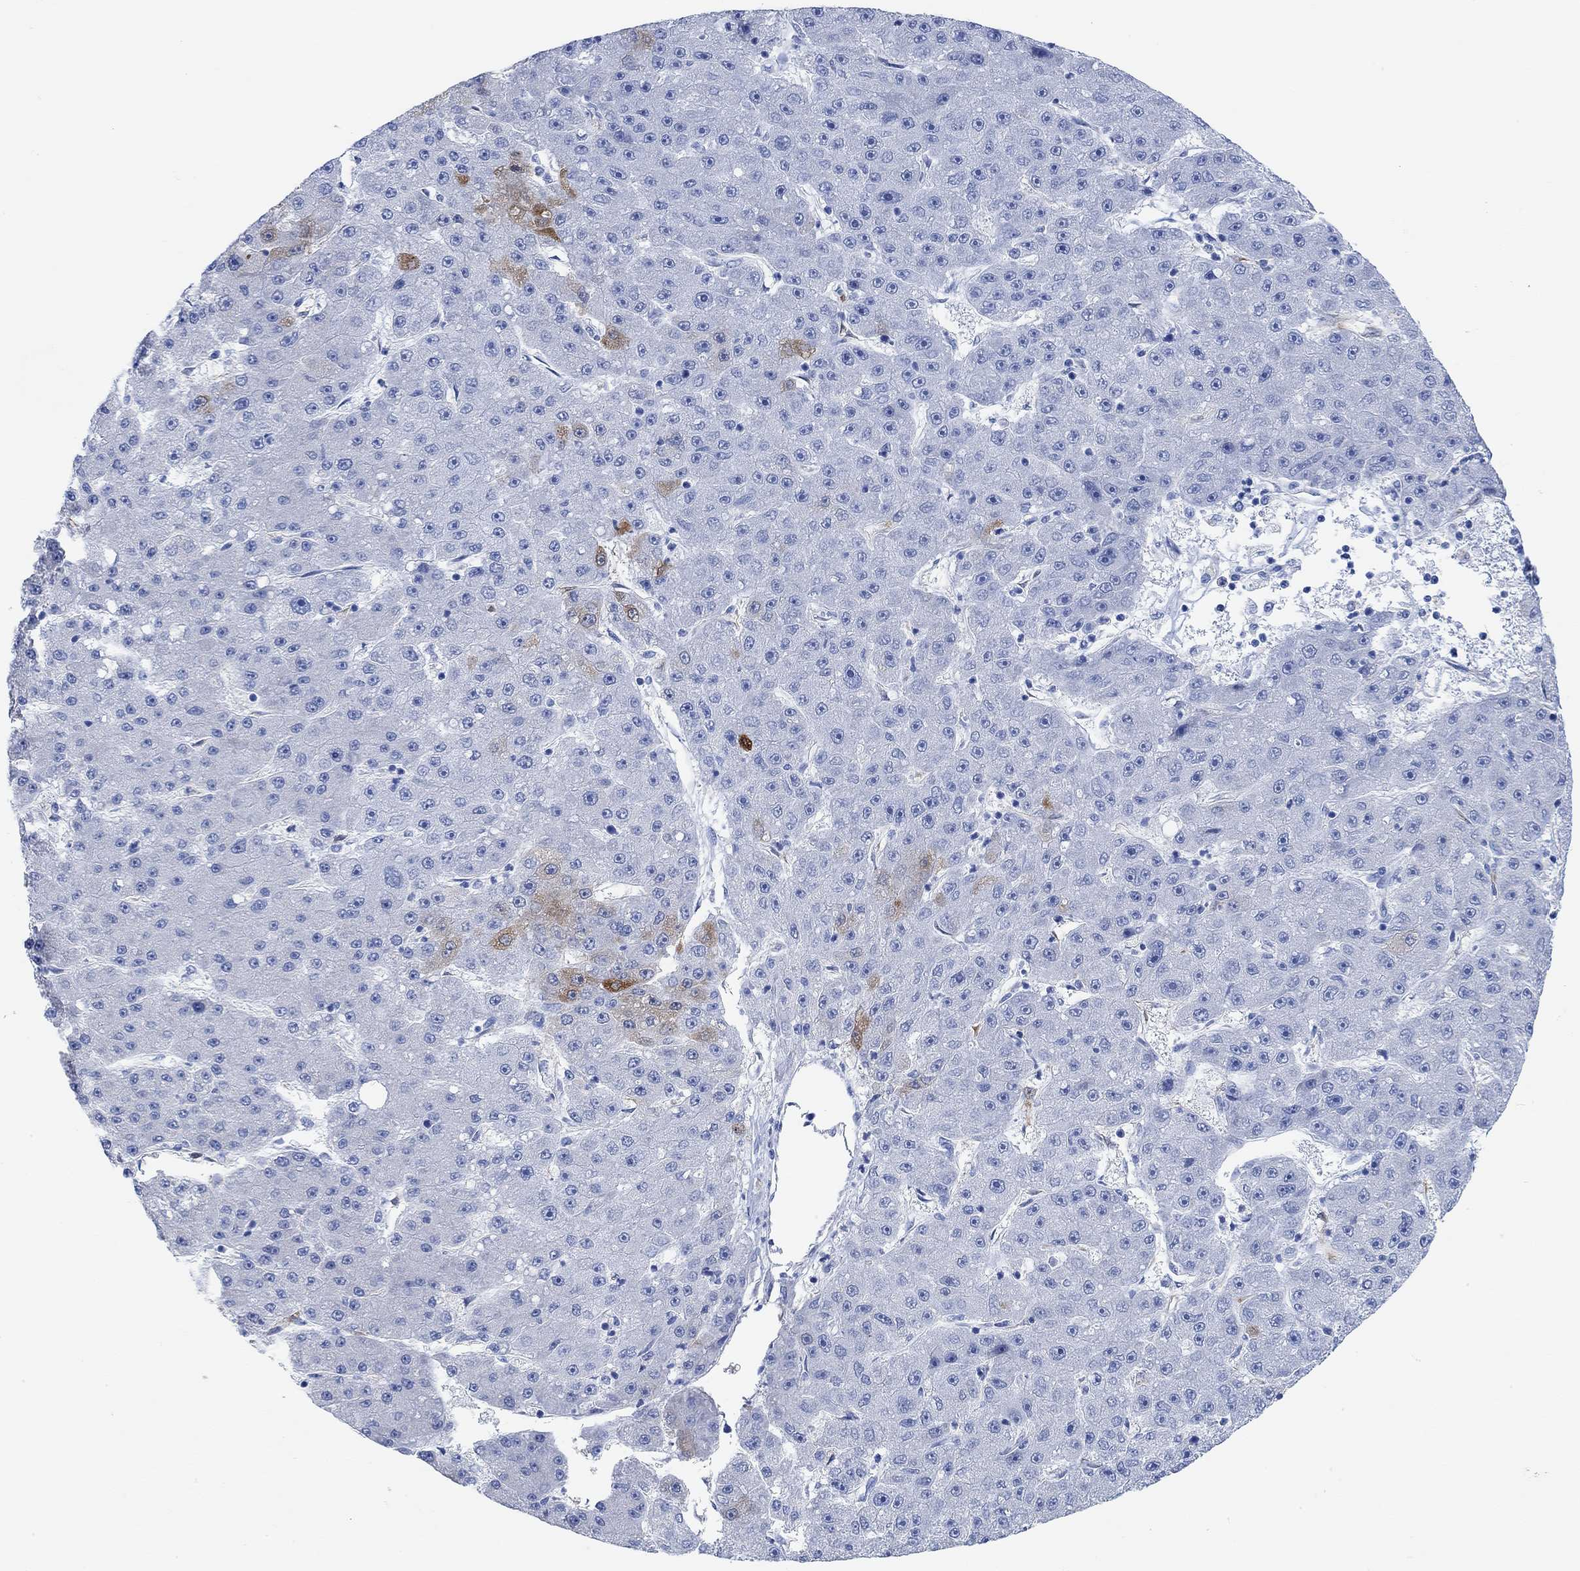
{"staining": {"intensity": "moderate", "quantity": "<25%", "location": "cytoplasmic/membranous"}, "tissue": "liver cancer", "cell_type": "Tumor cells", "image_type": "cancer", "snomed": [{"axis": "morphology", "description": "Carcinoma, Hepatocellular, NOS"}, {"axis": "topography", "description": "Liver"}], "caption": "Protein analysis of liver cancer (hepatocellular carcinoma) tissue displays moderate cytoplasmic/membranous staining in about <25% of tumor cells.", "gene": "VAT1L", "patient": {"sex": "male", "age": 67}}